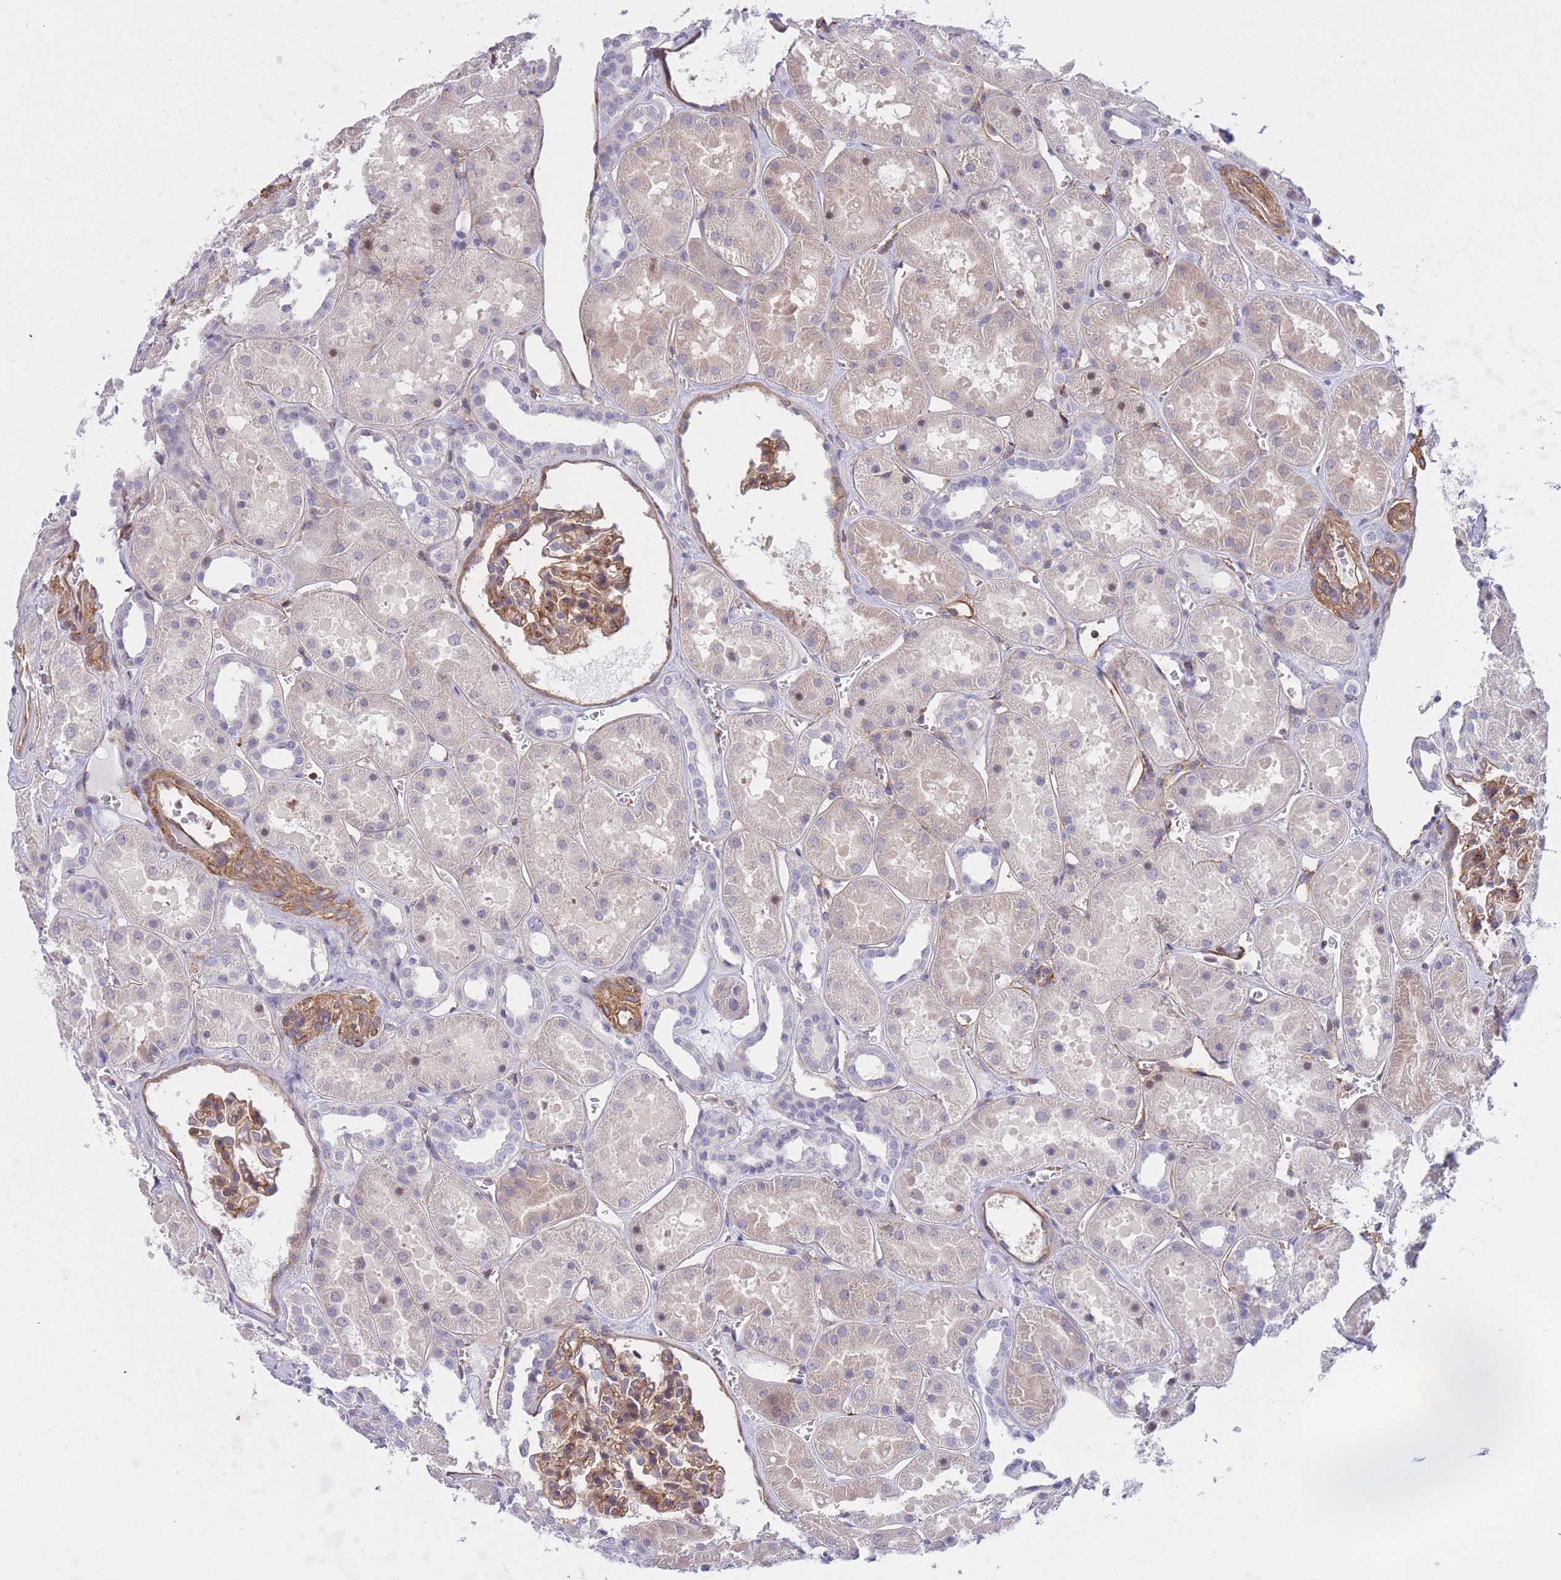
{"staining": {"intensity": "moderate", "quantity": "25%-75%", "location": "cytoplasmic/membranous"}, "tissue": "kidney", "cell_type": "Cells in glomeruli", "image_type": "normal", "snomed": [{"axis": "morphology", "description": "Normal tissue, NOS"}, {"axis": "topography", "description": "Kidney"}], "caption": "Cells in glomeruli demonstrate medium levels of moderate cytoplasmic/membranous positivity in about 25%-75% of cells in unremarkable kidney. (Stains: DAB (3,3'-diaminobenzidine) in brown, nuclei in blue, Microscopy: brightfield microscopy at high magnification).", "gene": "CDC25B", "patient": {"sex": "female", "age": 41}}